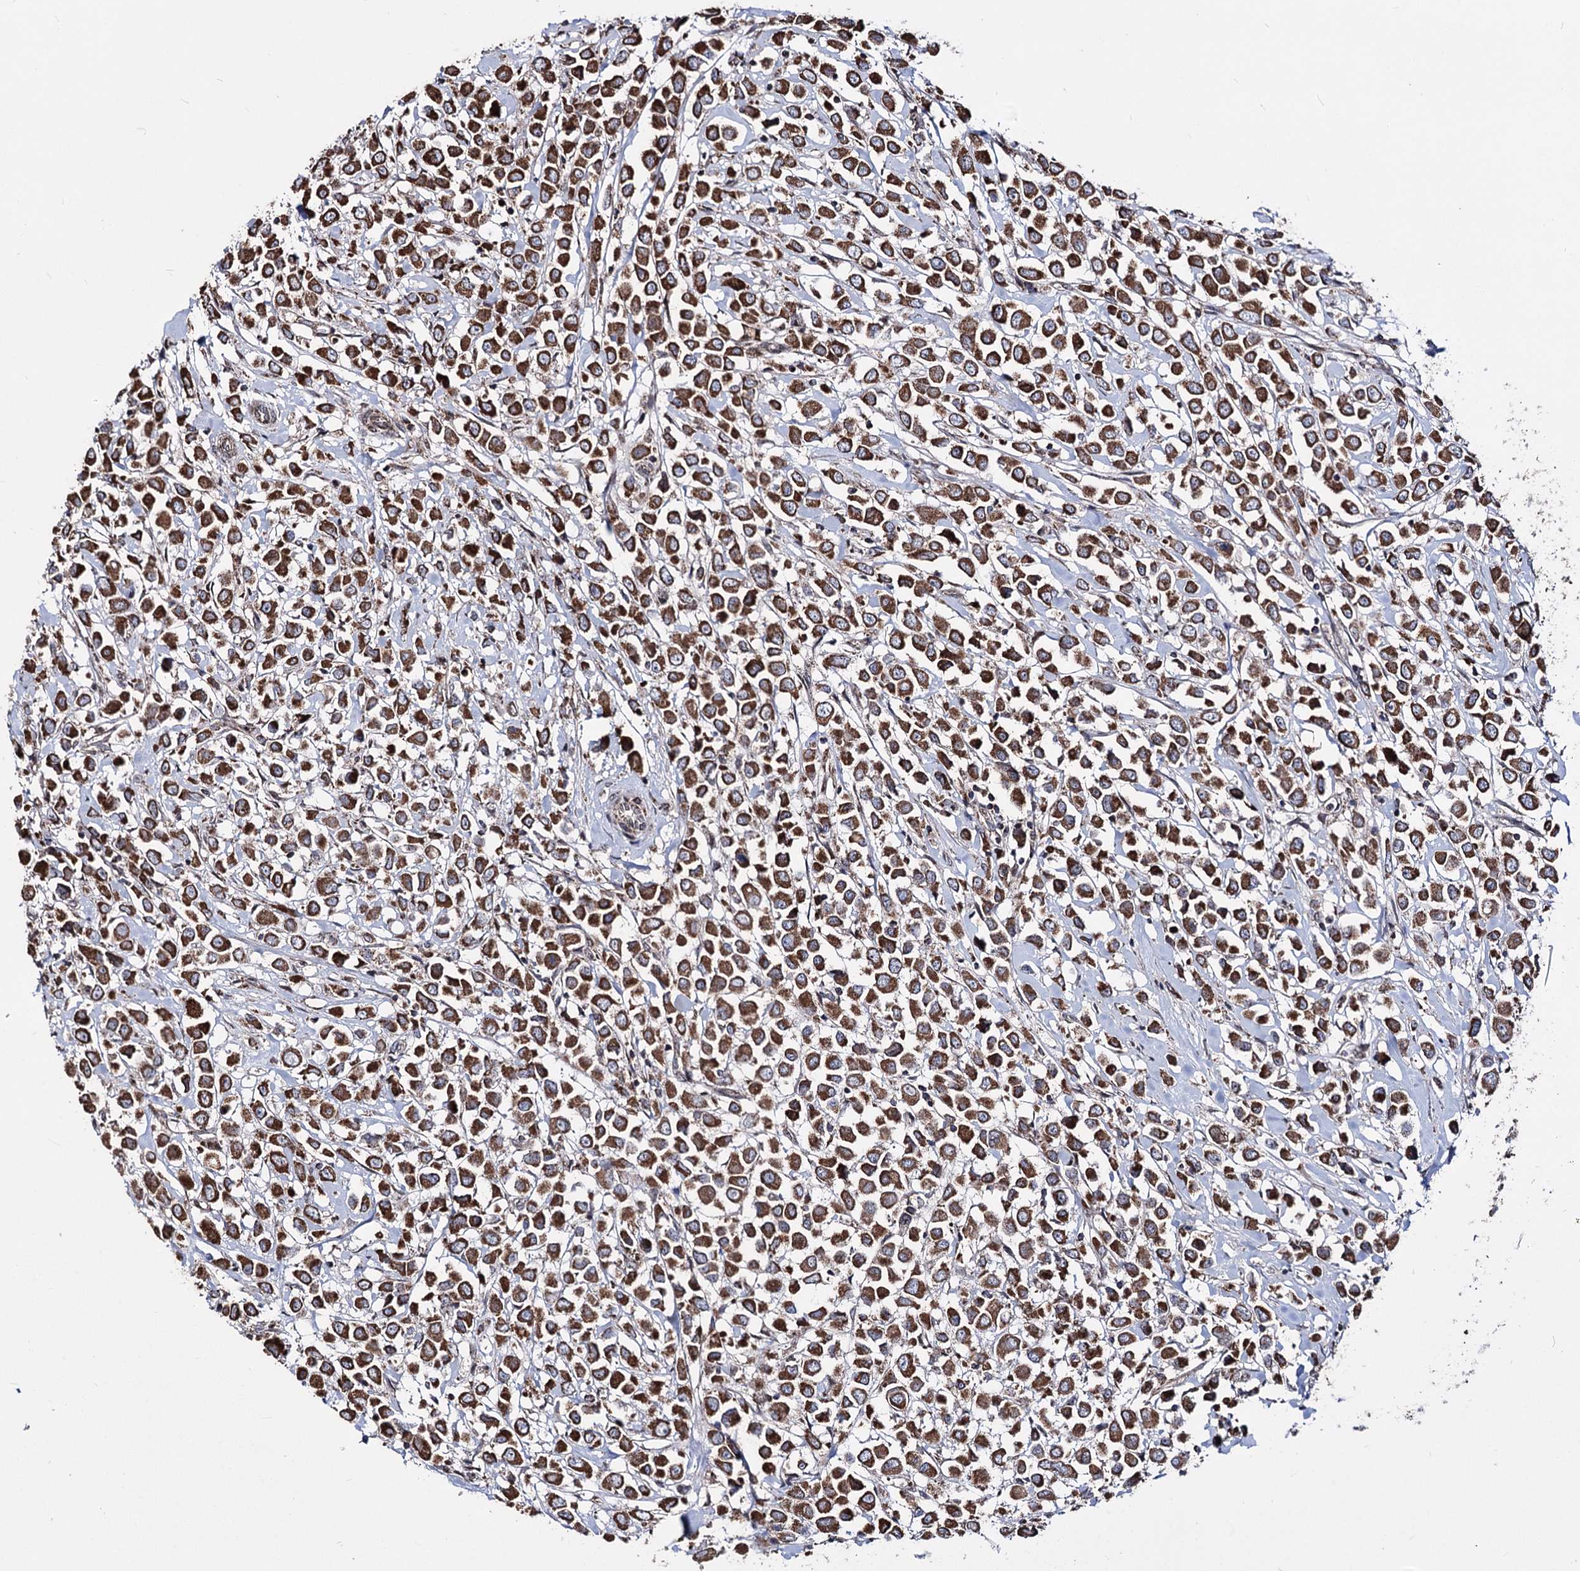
{"staining": {"intensity": "strong", "quantity": ">75%", "location": "cytoplasmic/membranous"}, "tissue": "breast cancer", "cell_type": "Tumor cells", "image_type": "cancer", "snomed": [{"axis": "morphology", "description": "Duct carcinoma"}, {"axis": "topography", "description": "Breast"}], "caption": "A brown stain labels strong cytoplasmic/membranous staining of a protein in human breast cancer (invasive ductal carcinoma) tumor cells. Using DAB (brown) and hematoxylin (blue) stains, captured at high magnification using brightfield microscopy.", "gene": "CREB3L4", "patient": {"sex": "female", "age": 61}}